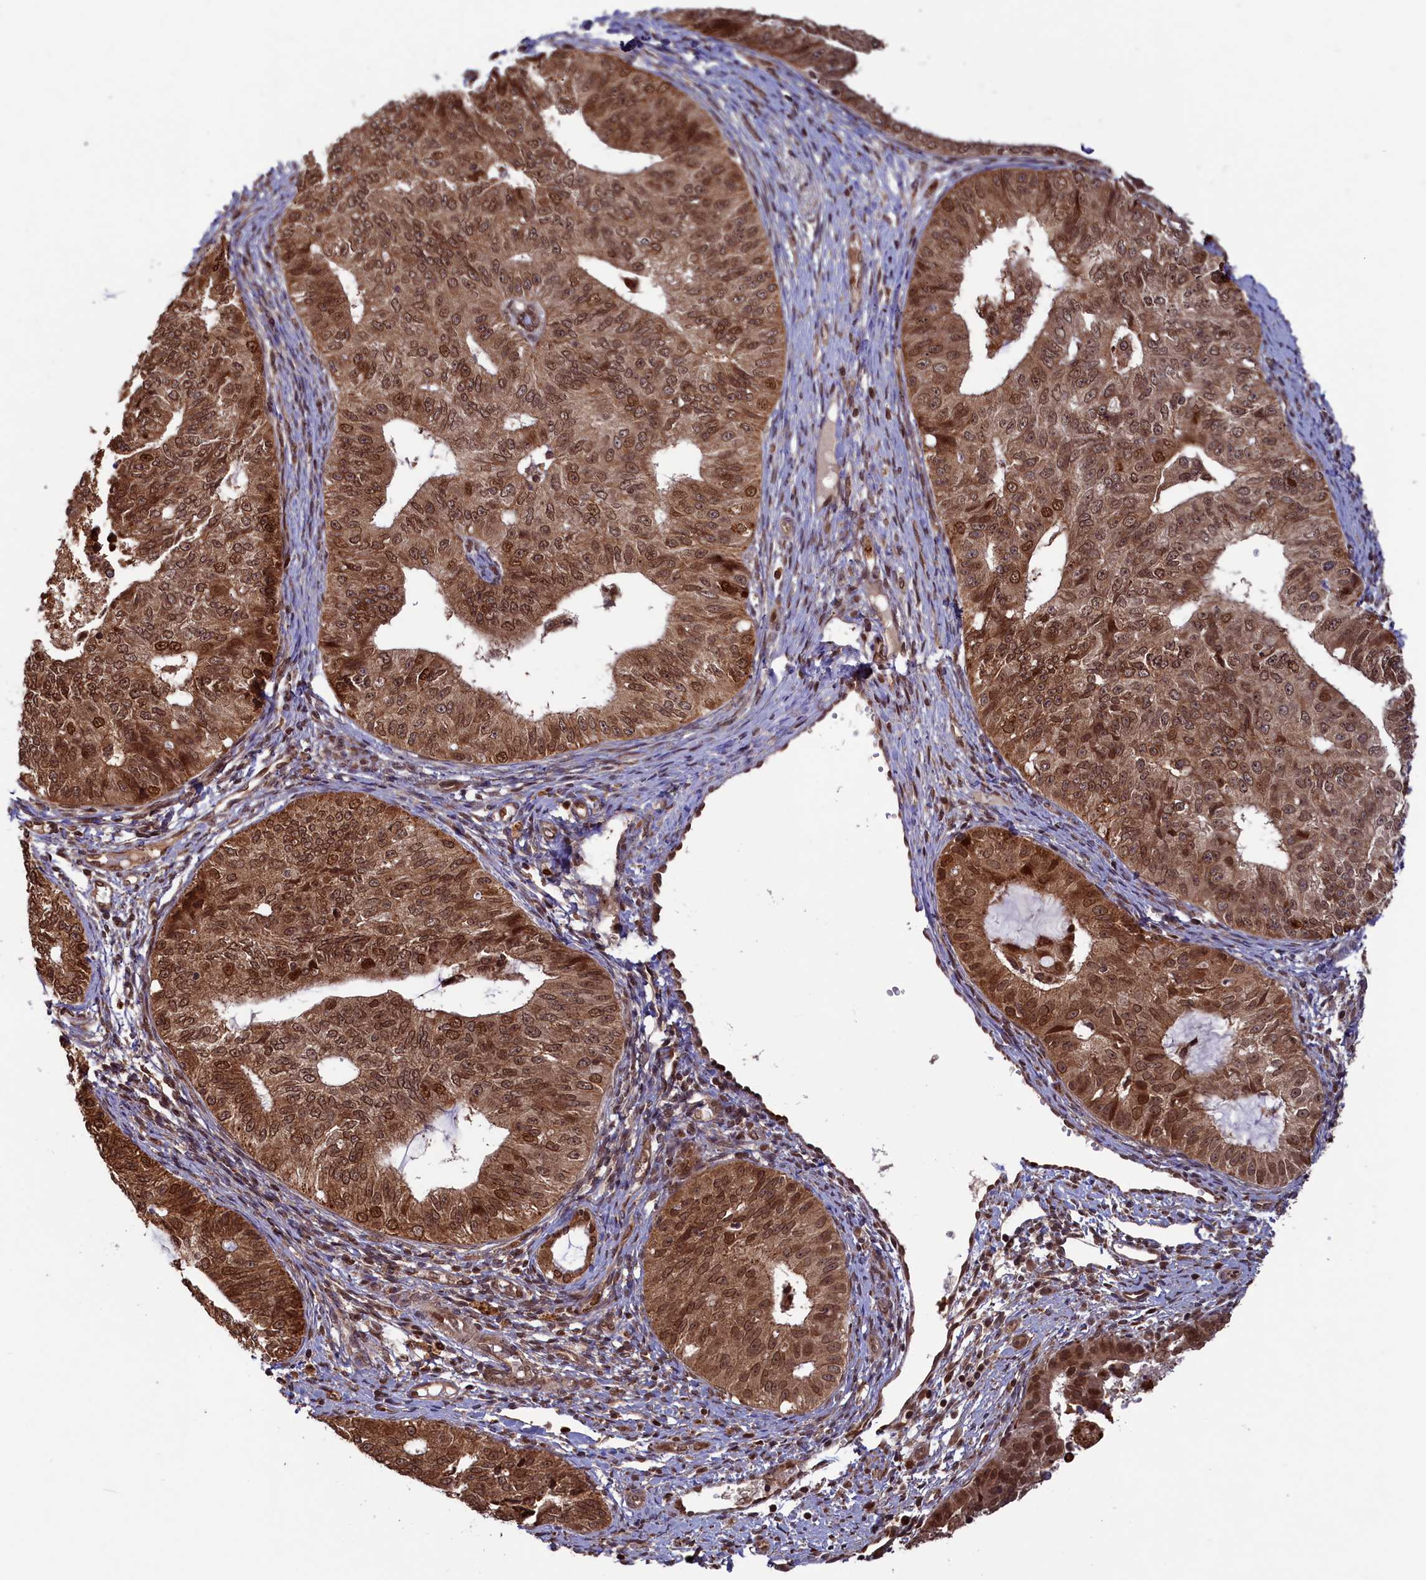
{"staining": {"intensity": "moderate", "quantity": ">75%", "location": "cytoplasmic/membranous,nuclear"}, "tissue": "endometrial cancer", "cell_type": "Tumor cells", "image_type": "cancer", "snomed": [{"axis": "morphology", "description": "Adenocarcinoma, NOS"}, {"axis": "topography", "description": "Endometrium"}], "caption": "The photomicrograph demonstrates staining of endometrial cancer (adenocarcinoma), revealing moderate cytoplasmic/membranous and nuclear protein staining (brown color) within tumor cells.", "gene": "NAE1", "patient": {"sex": "female", "age": 32}}